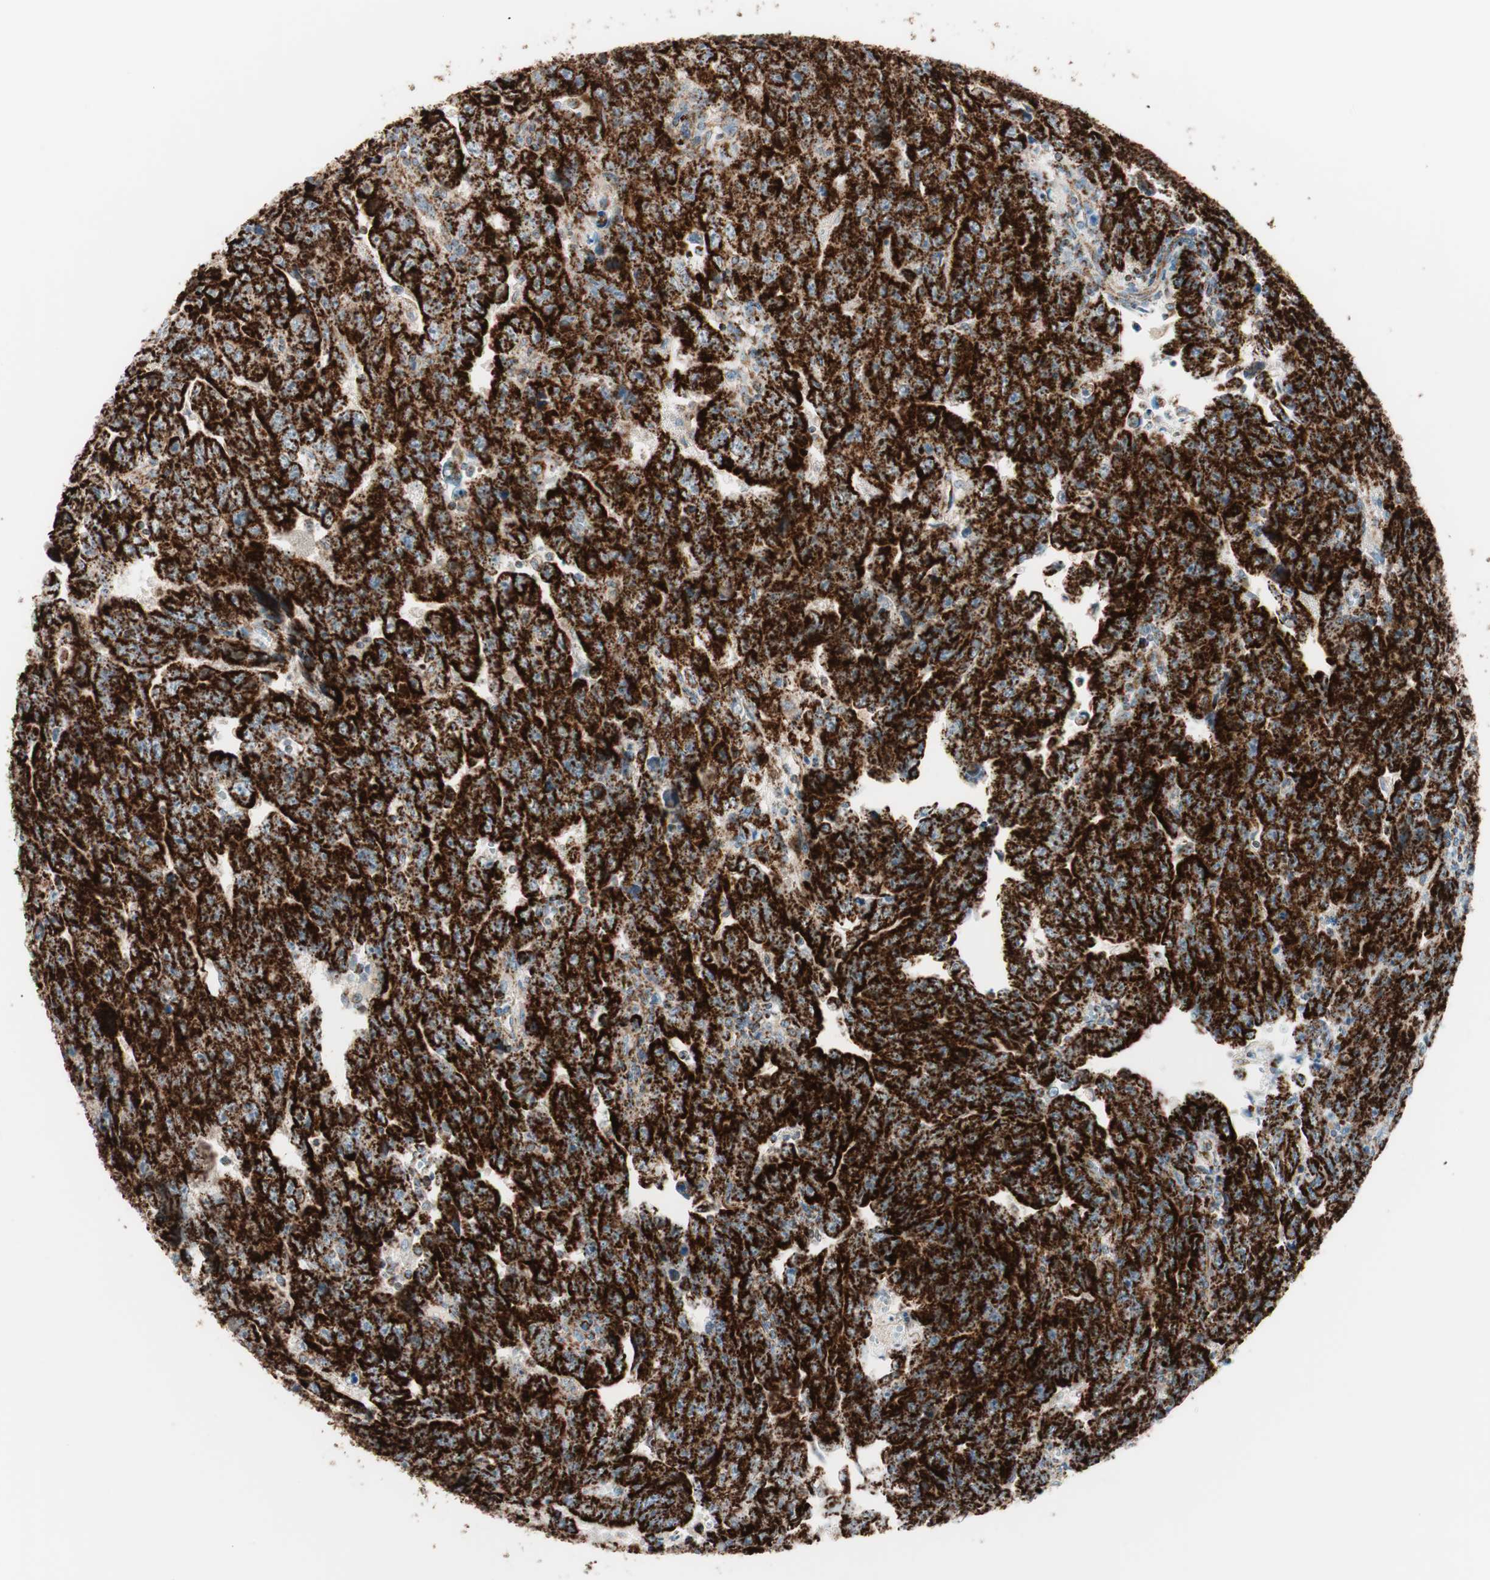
{"staining": {"intensity": "strong", "quantity": ">75%", "location": "cytoplasmic/membranous"}, "tissue": "testis cancer", "cell_type": "Tumor cells", "image_type": "cancer", "snomed": [{"axis": "morphology", "description": "Carcinoma, Embryonal, NOS"}, {"axis": "topography", "description": "Testis"}], "caption": "Testis embryonal carcinoma stained with a brown dye shows strong cytoplasmic/membranous positive expression in approximately >75% of tumor cells.", "gene": "TOMM20", "patient": {"sex": "male", "age": 28}}